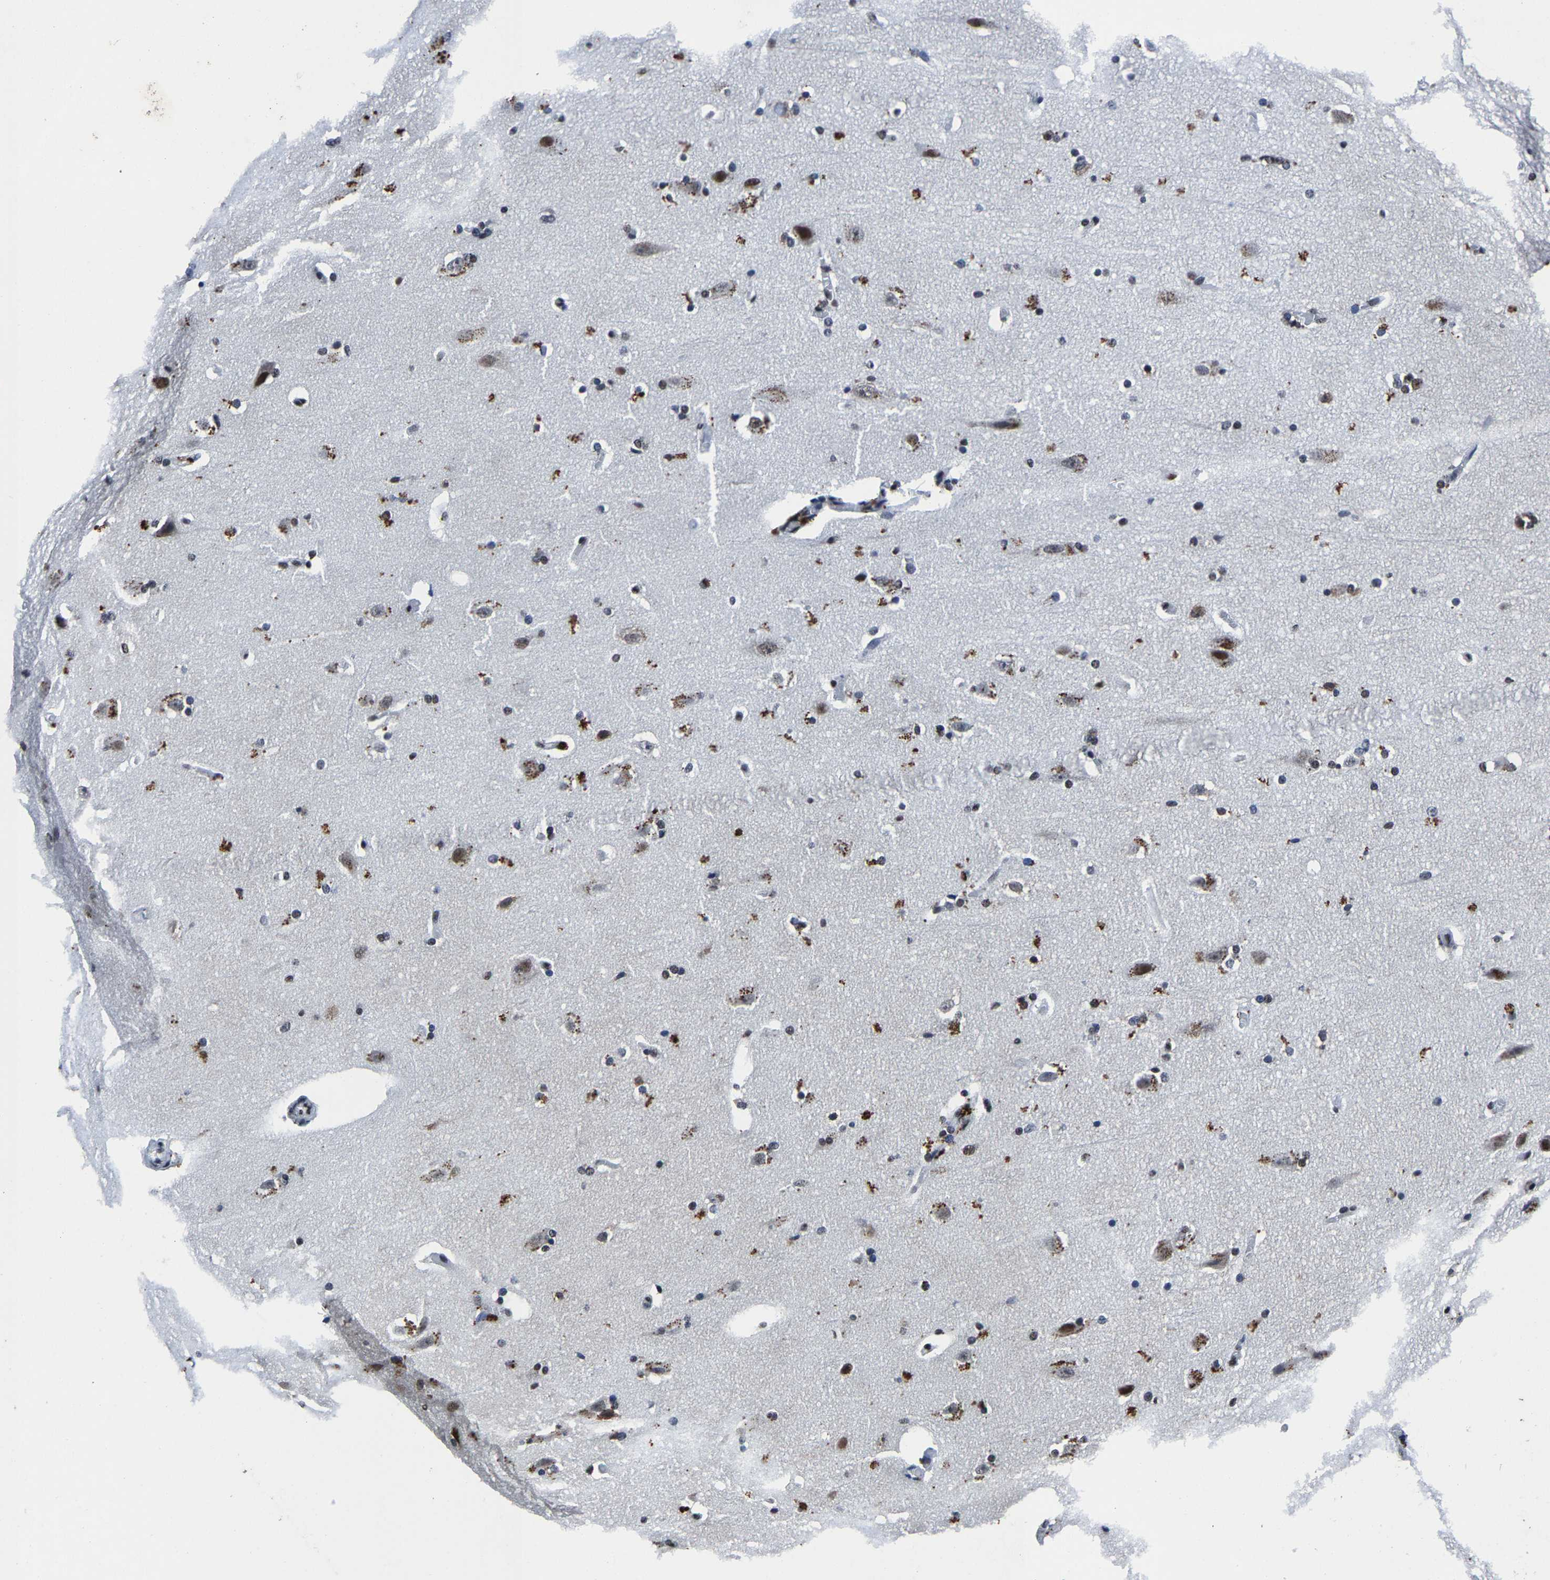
{"staining": {"intensity": "negative", "quantity": "none", "location": "none"}, "tissue": "cerebral cortex", "cell_type": "Endothelial cells", "image_type": "normal", "snomed": [{"axis": "morphology", "description": "Normal tissue, NOS"}, {"axis": "topography", "description": "Cerebral cortex"}, {"axis": "topography", "description": "Hippocampus"}], "caption": "Benign cerebral cortex was stained to show a protein in brown. There is no significant staining in endothelial cells. (Immunohistochemistry, brightfield microscopy, high magnification).", "gene": "RBM45", "patient": {"sex": "female", "age": 19}}